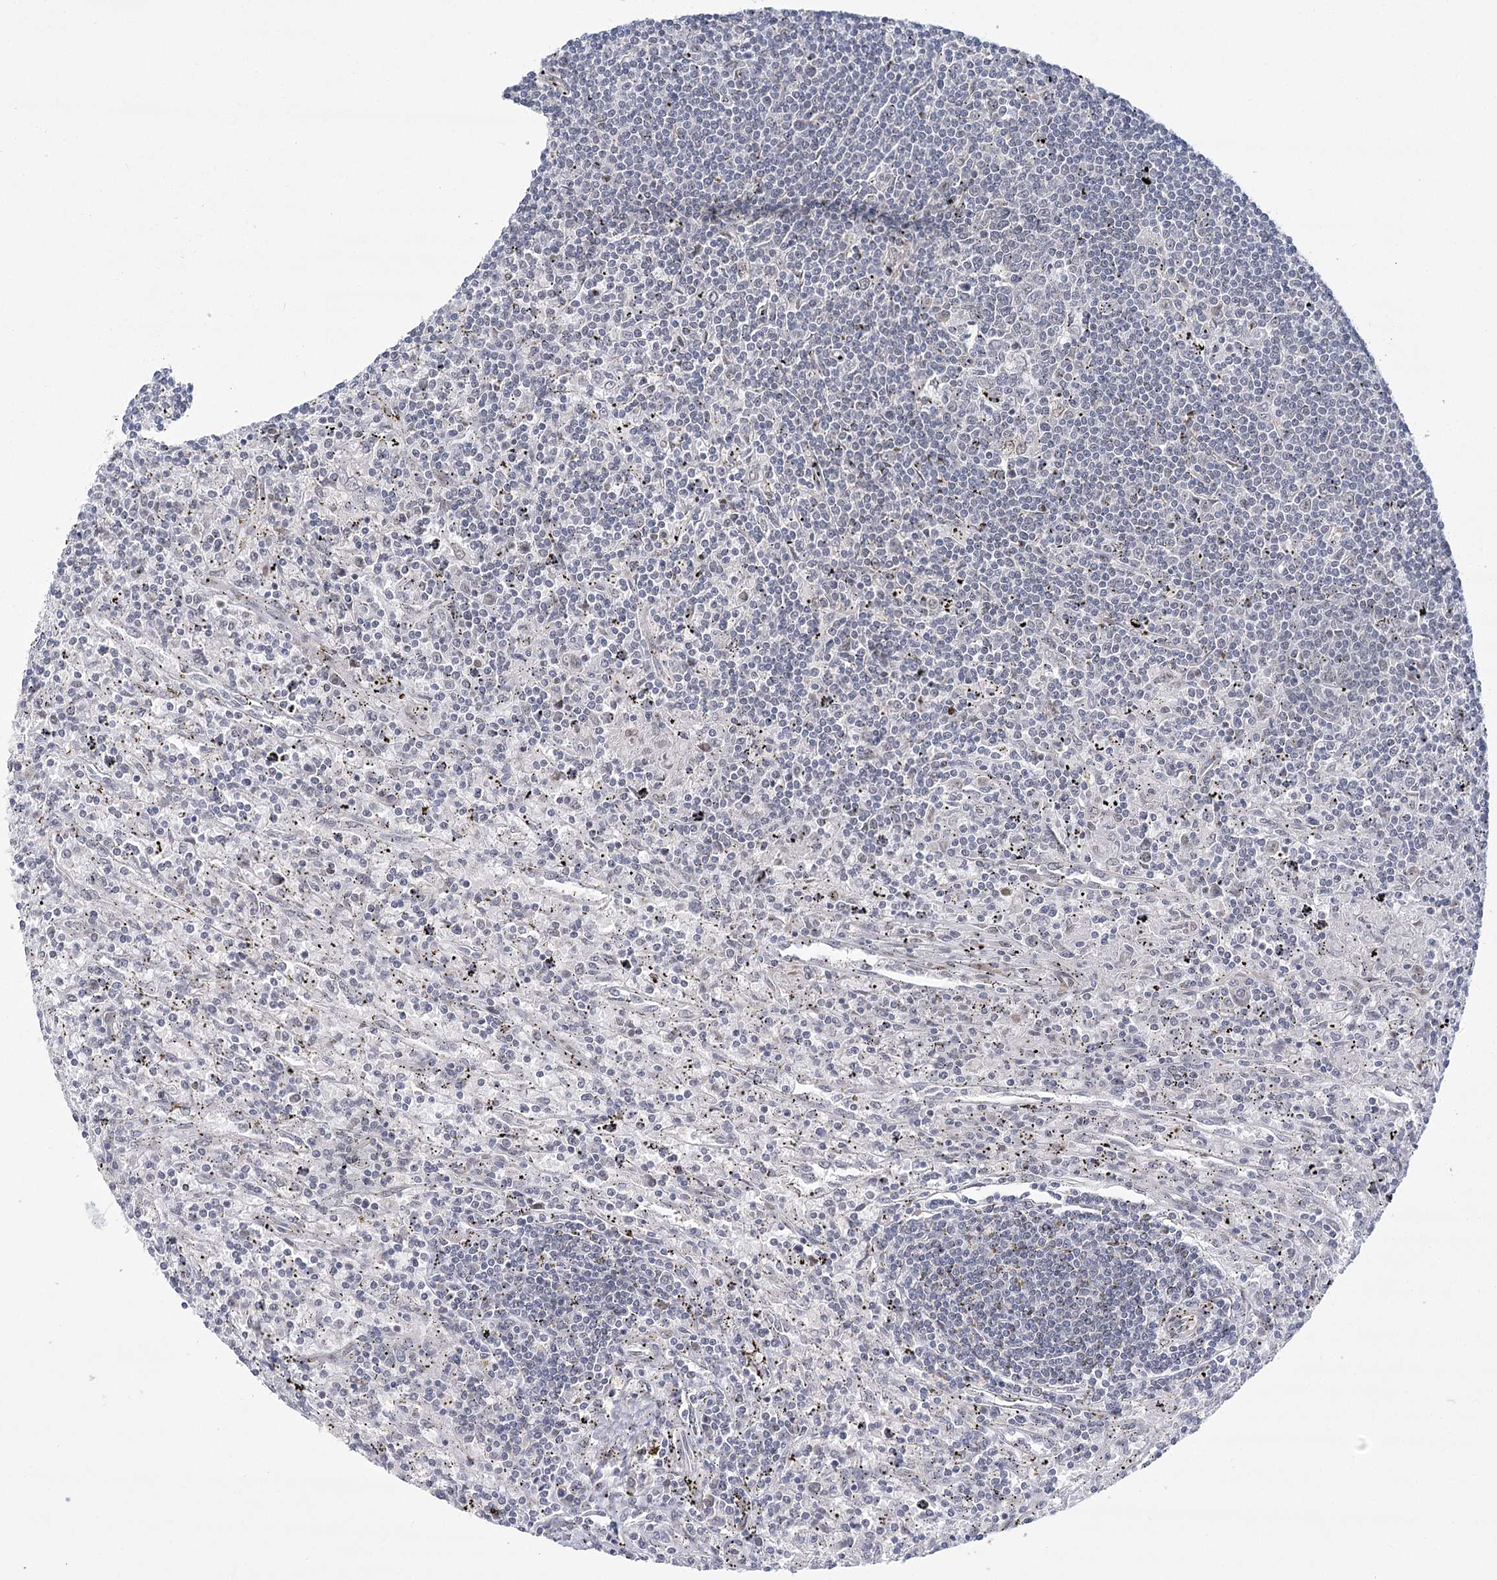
{"staining": {"intensity": "negative", "quantity": "none", "location": "none"}, "tissue": "lymphoma", "cell_type": "Tumor cells", "image_type": "cancer", "snomed": [{"axis": "morphology", "description": "Malignant lymphoma, non-Hodgkin's type, Low grade"}, {"axis": "topography", "description": "Spleen"}], "caption": "Lymphoma was stained to show a protein in brown. There is no significant positivity in tumor cells.", "gene": "MED28", "patient": {"sex": "male", "age": 76}}